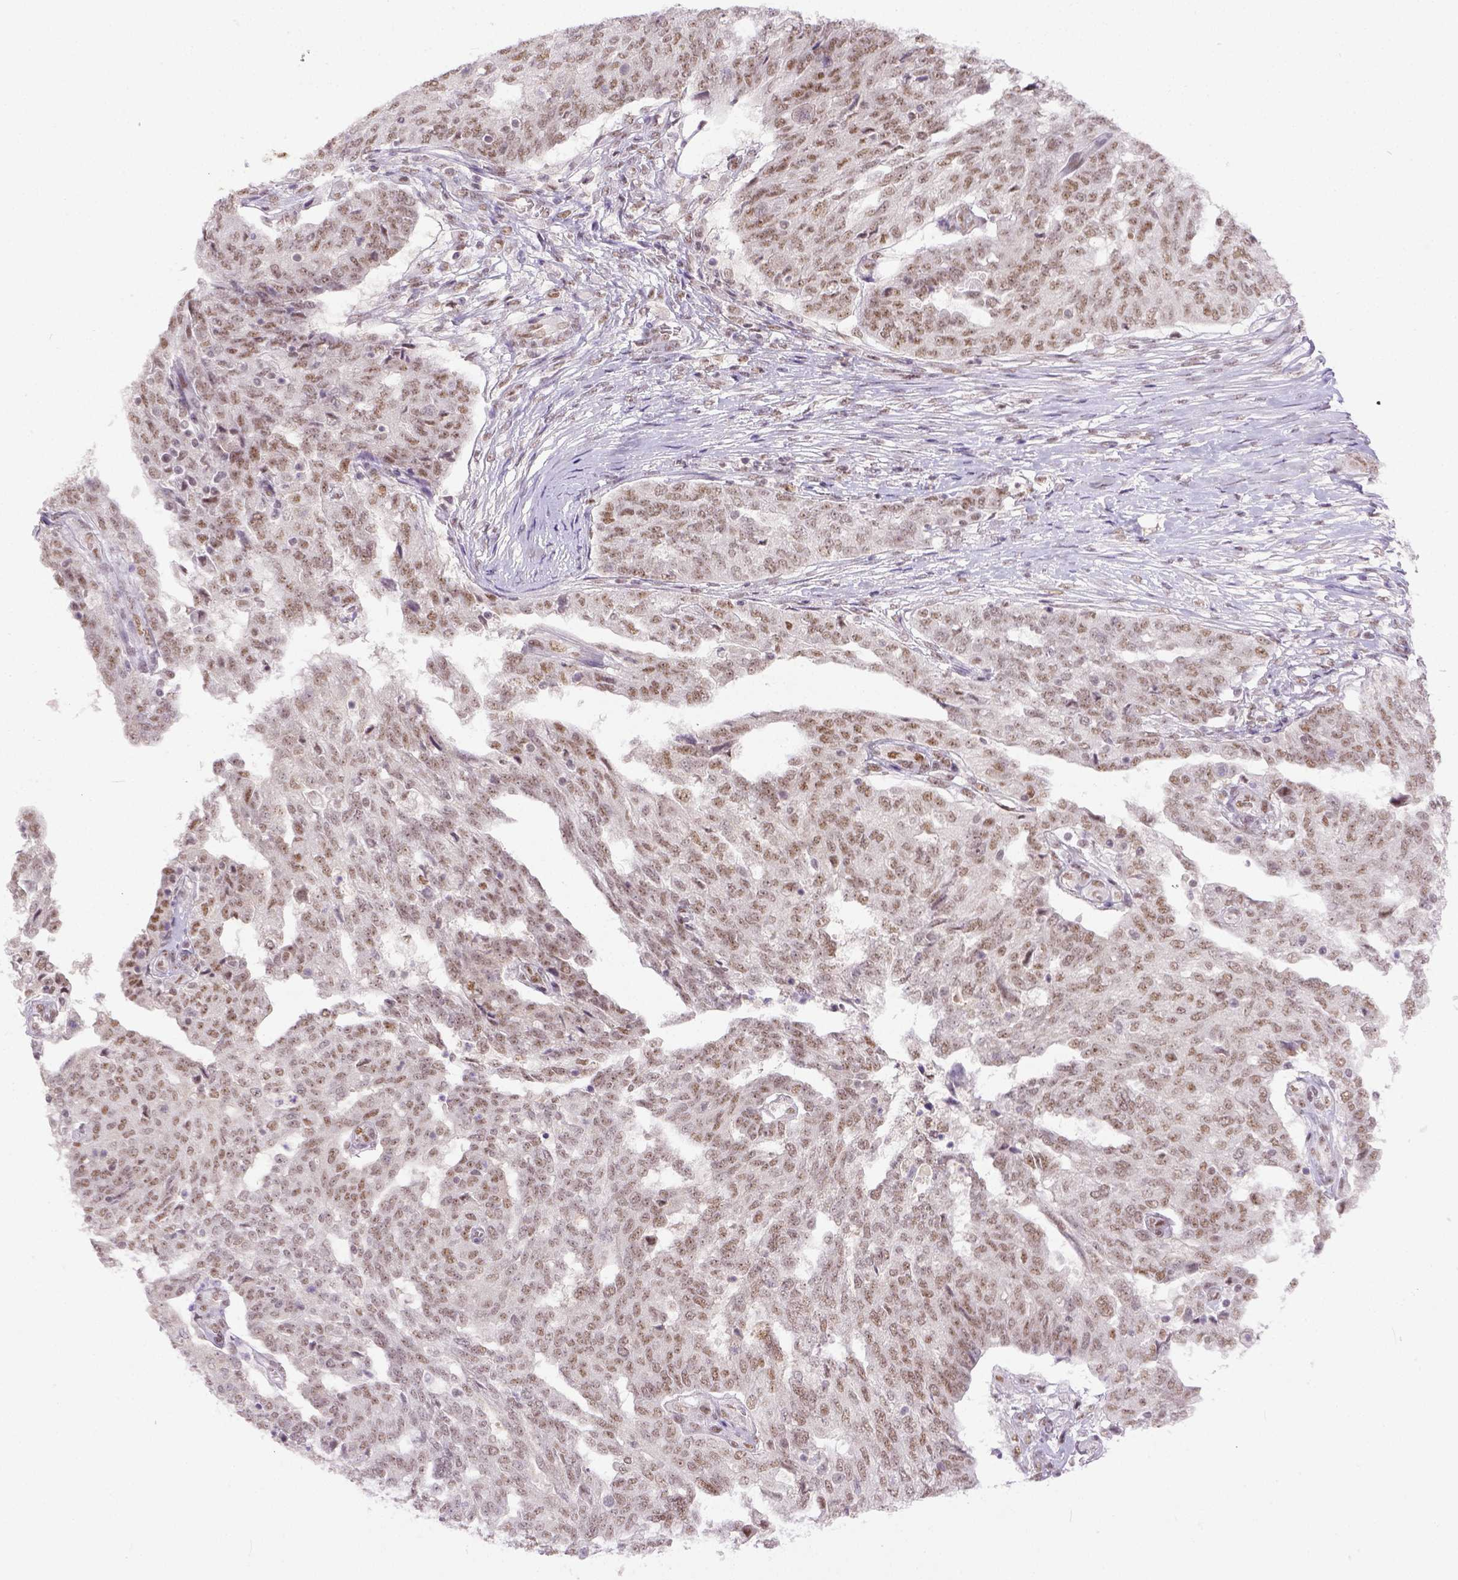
{"staining": {"intensity": "moderate", "quantity": ">75%", "location": "nuclear"}, "tissue": "ovarian cancer", "cell_type": "Tumor cells", "image_type": "cancer", "snomed": [{"axis": "morphology", "description": "Cystadenocarcinoma, serous, NOS"}, {"axis": "topography", "description": "Ovary"}], "caption": "Approximately >75% of tumor cells in ovarian serous cystadenocarcinoma show moderate nuclear protein positivity as visualized by brown immunohistochemical staining.", "gene": "ERCC1", "patient": {"sex": "female", "age": 67}}